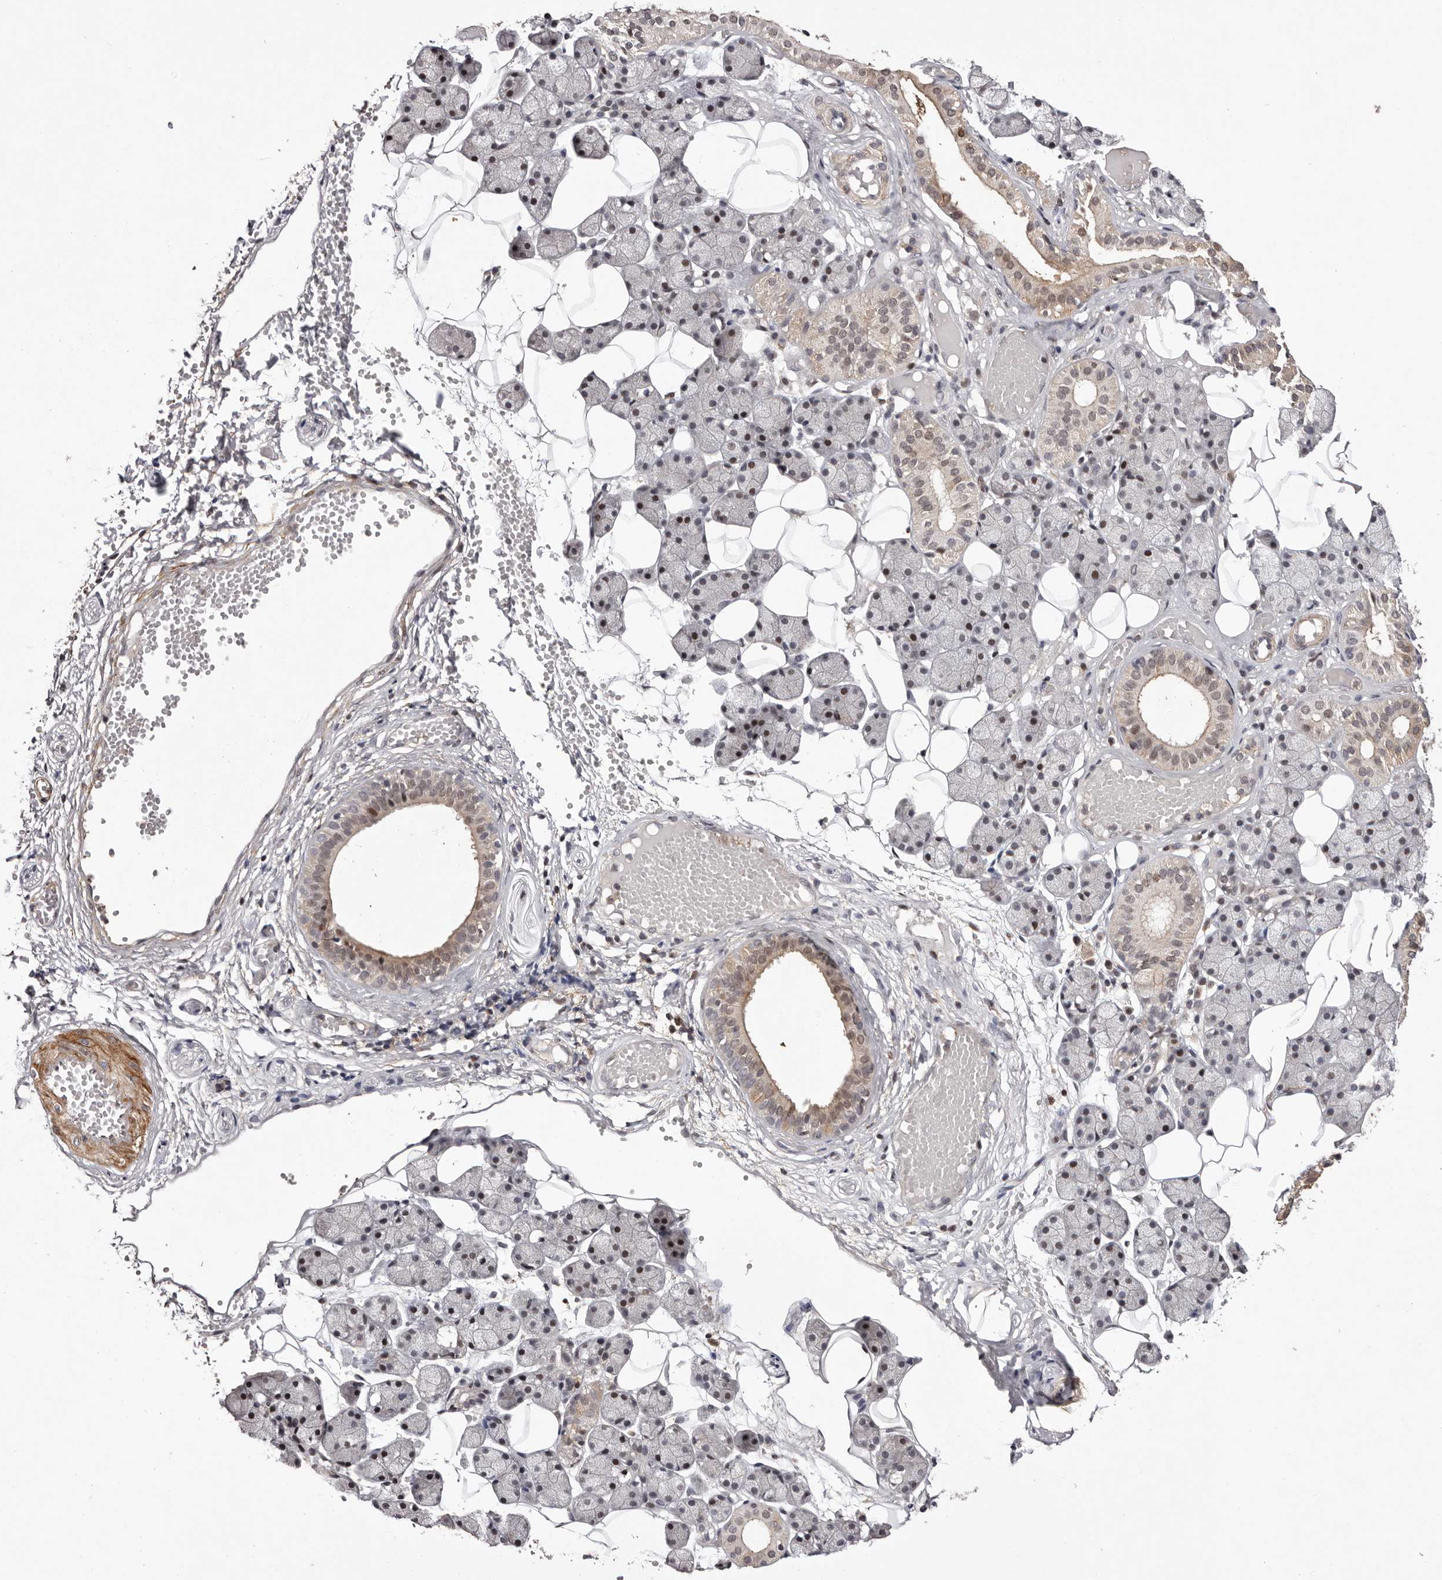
{"staining": {"intensity": "weak", "quantity": "25%-75%", "location": "cytoplasmic/membranous,nuclear"}, "tissue": "salivary gland", "cell_type": "Glandular cells", "image_type": "normal", "snomed": [{"axis": "morphology", "description": "Normal tissue, NOS"}, {"axis": "topography", "description": "Salivary gland"}], "caption": "Immunohistochemistry of benign human salivary gland shows low levels of weak cytoplasmic/membranous,nuclear staining in about 25%-75% of glandular cells.", "gene": "FBXO5", "patient": {"sex": "female", "age": 33}}